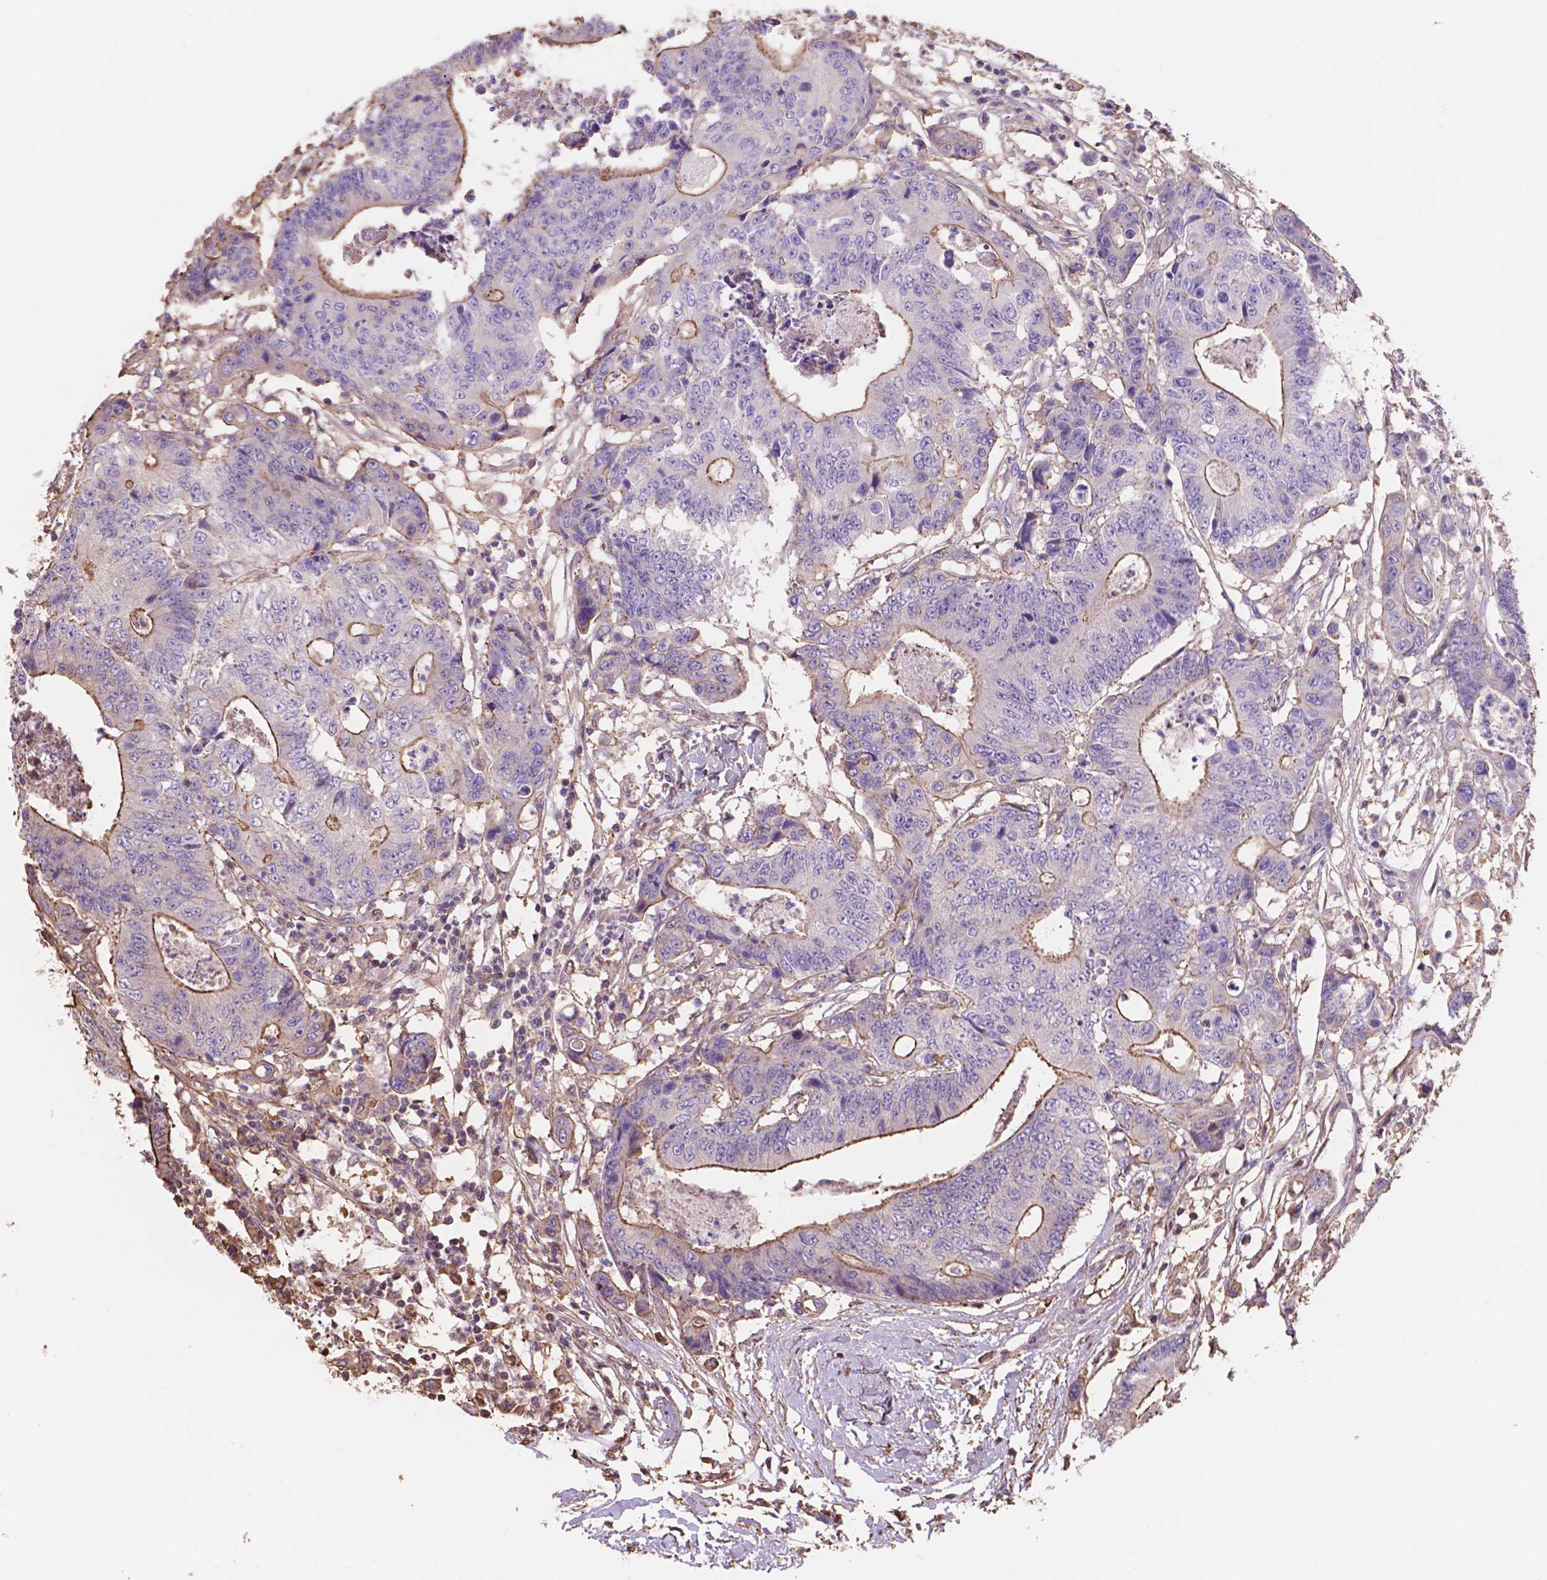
{"staining": {"intensity": "strong", "quantity": "<25%", "location": "cytoplasmic/membranous"}, "tissue": "colorectal cancer", "cell_type": "Tumor cells", "image_type": "cancer", "snomed": [{"axis": "morphology", "description": "Adenocarcinoma, NOS"}, {"axis": "topography", "description": "Colon"}], "caption": "Immunohistochemical staining of human colorectal cancer (adenocarcinoma) exhibits medium levels of strong cytoplasmic/membranous staining in approximately <25% of tumor cells.", "gene": "NIPA2", "patient": {"sex": "female", "age": 48}}